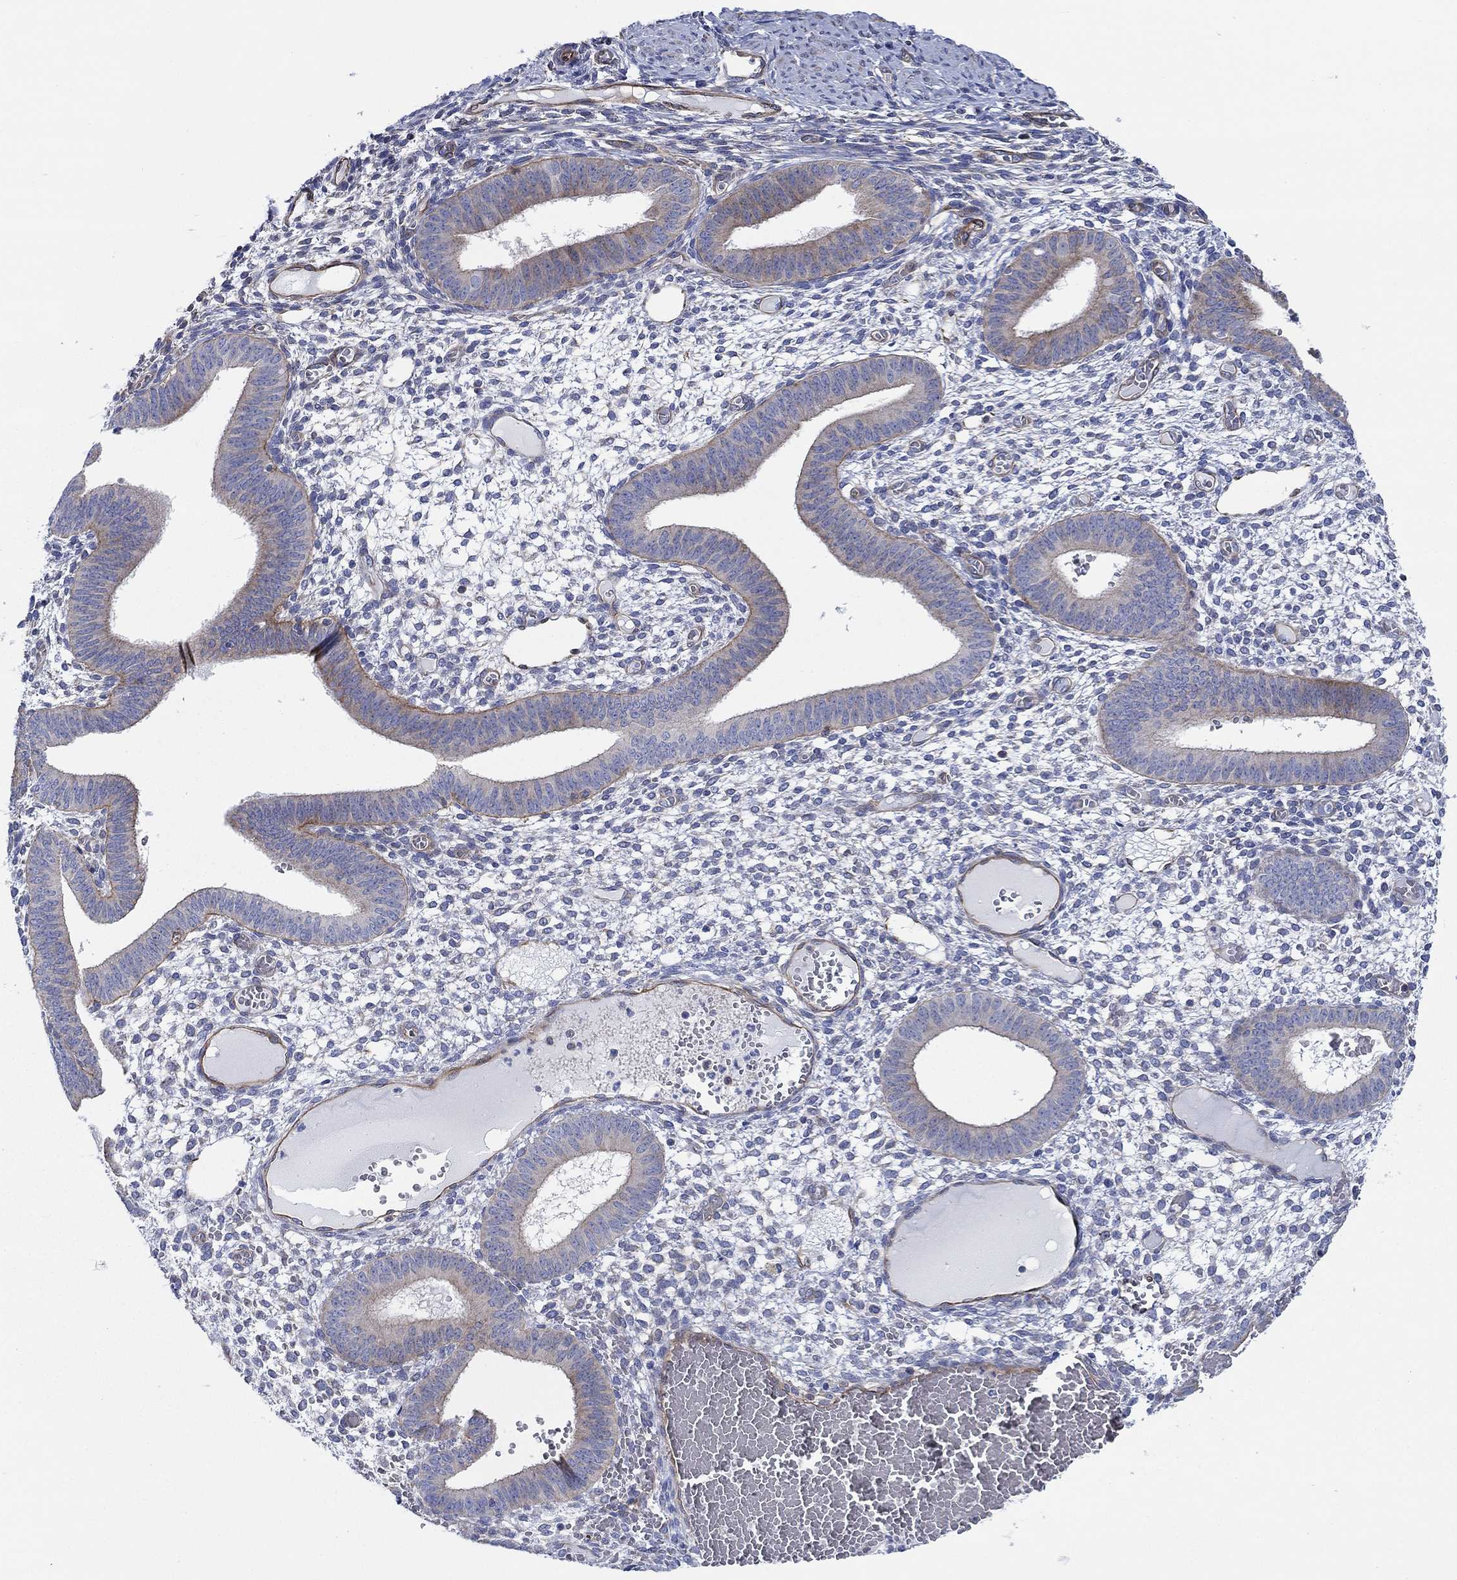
{"staining": {"intensity": "negative", "quantity": "none", "location": "none"}, "tissue": "endometrium", "cell_type": "Cells in endometrial stroma", "image_type": "normal", "snomed": [{"axis": "morphology", "description": "Normal tissue, NOS"}, {"axis": "topography", "description": "Endometrium"}], "caption": "DAB (3,3'-diaminobenzidine) immunohistochemical staining of benign endometrium displays no significant expression in cells in endometrial stroma. Brightfield microscopy of immunohistochemistry (IHC) stained with DAB (3,3'-diaminobenzidine) (brown) and hematoxylin (blue), captured at high magnification.", "gene": "FMN1", "patient": {"sex": "female", "age": 42}}